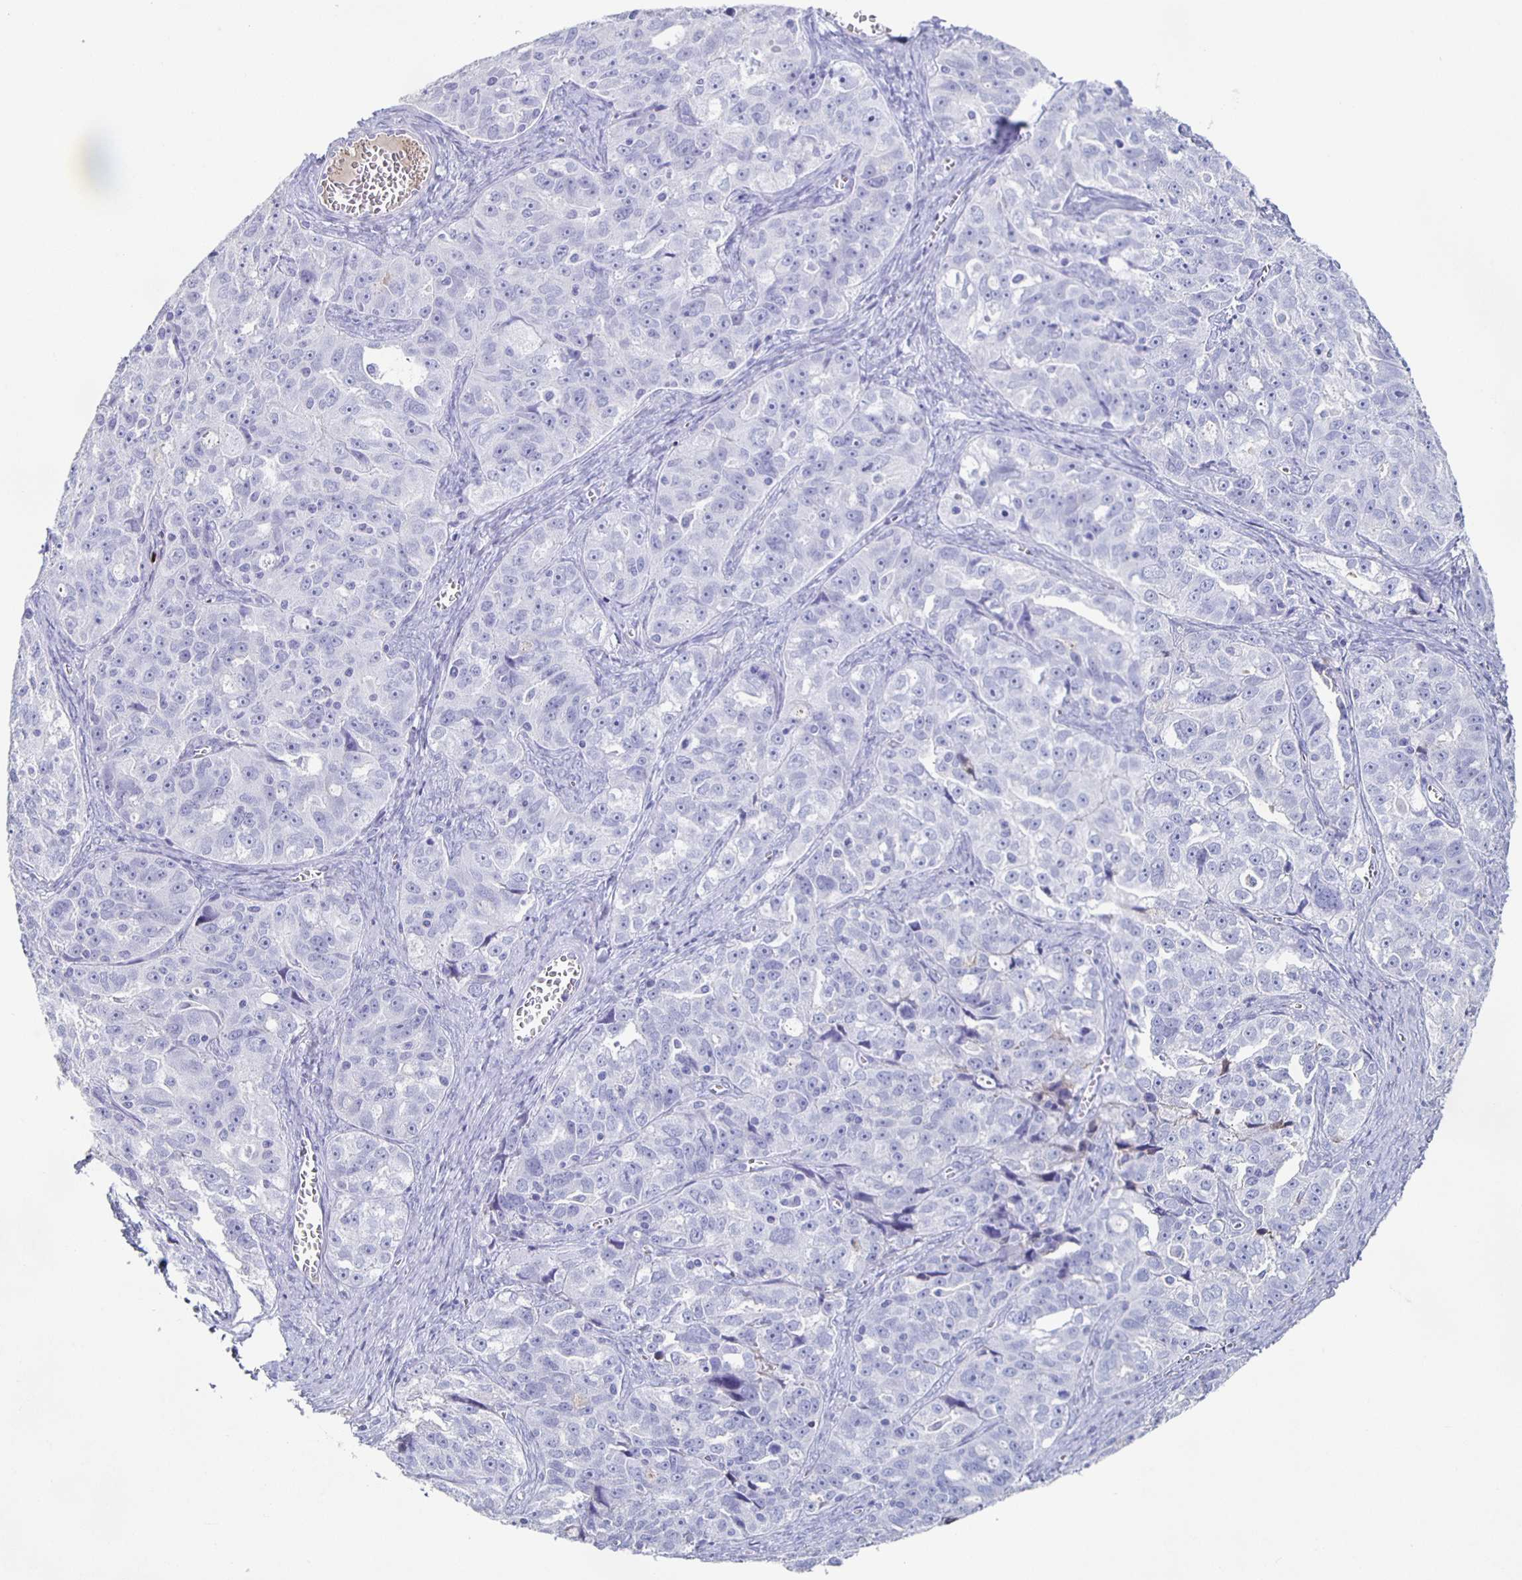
{"staining": {"intensity": "negative", "quantity": "none", "location": "none"}, "tissue": "ovarian cancer", "cell_type": "Tumor cells", "image_type": "cancer", "snomed": [{"axis": "morphology", "description": "Cystadenocarcinoma, serous, NOS"}, {"axis": "topography", "description": "Ovary"}], "caption": "An IHC photomicrograph of ovarian serous cystadenocarcinoma is shown. There is no staining in tumor cells of ovarian serous cystadenocarcinoma.", "gene": "FGA", "patient": {"sex": "female", "age": 51}}